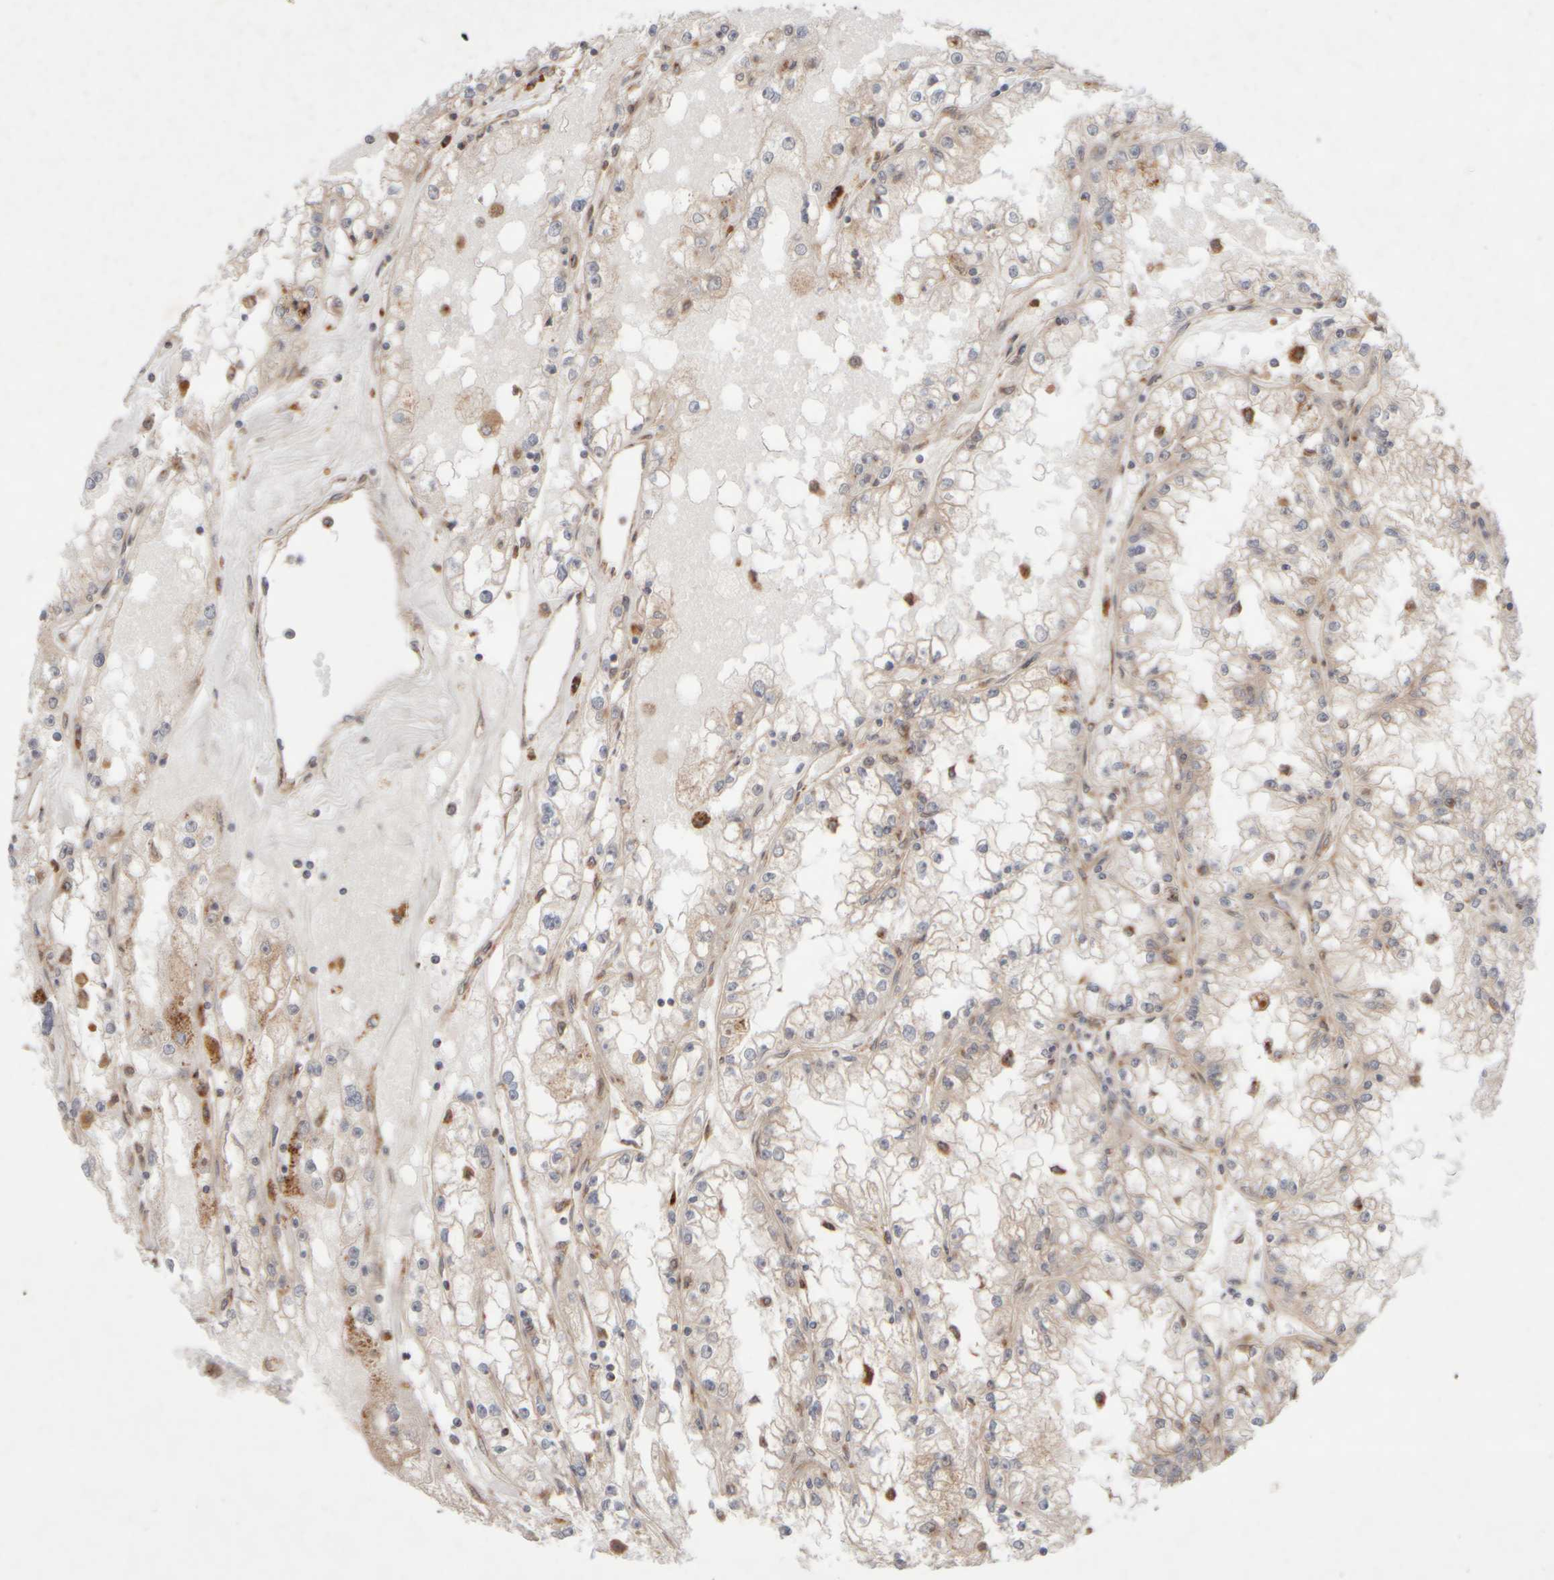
{"staining": {"intensity": "weak", "quantity": "<25%", "location": "cytoplasmic/membranous"}, "tissue": "renal cancer", "cell_type": "Tumor cells", "image_type": "cancer", "snomed": [{"axis": "morphology", "description": "Adenocarcinoma, NOS"}, {"axis": "topography", "description": "Kidney"}], "caption": "High power microscopy image of an immunohistochemistry (IHC) histopathology image of renal adenocarcinoma, revealing no significant staining in tumor cells.", "gene": "GCN1", "patient": {"sex": "male", "age": 56}}